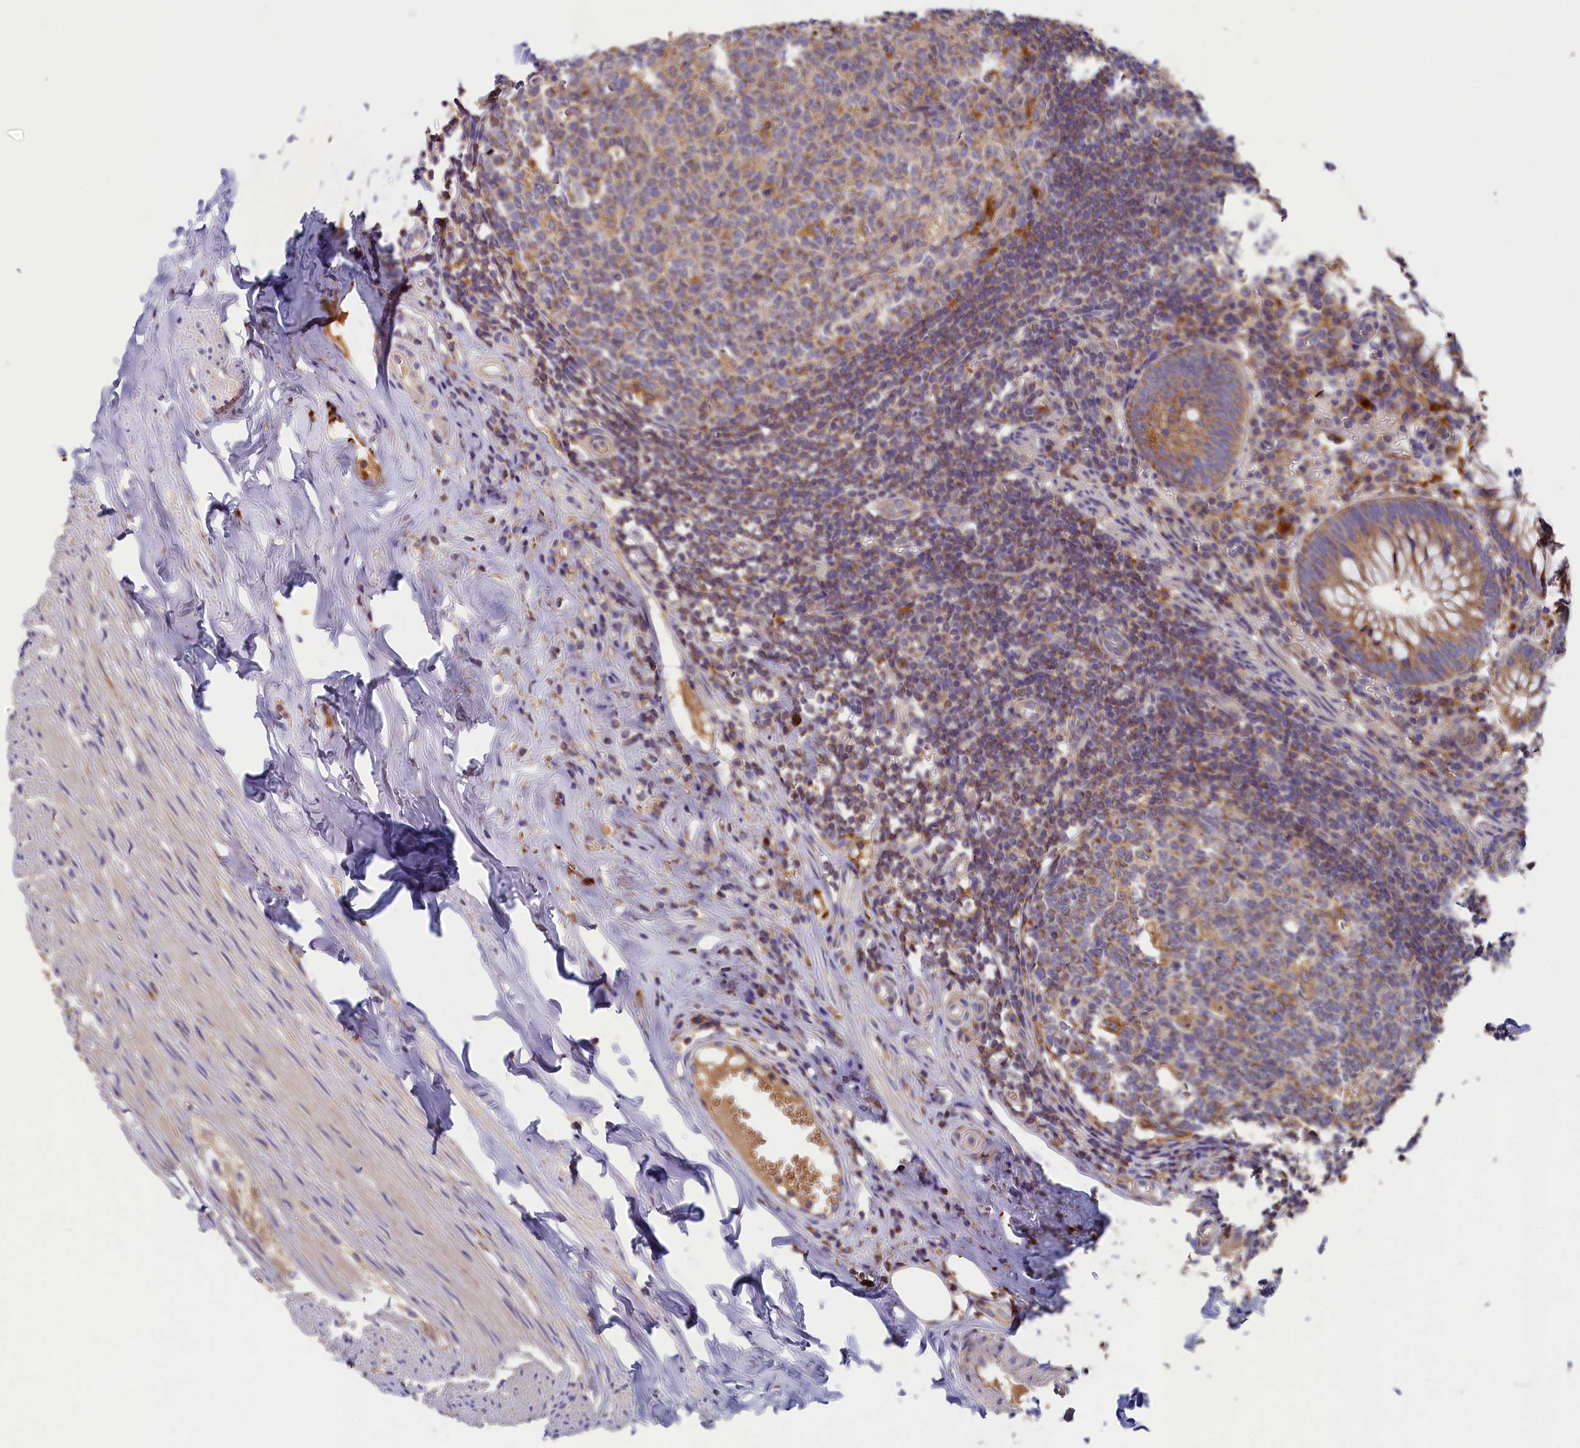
{"staining": {"intensity": "moderate", "quantity": ">75%", "location": "cytoplasmic/membranous"}, "tissue": "appendix", "cell_type": "Glandular cells", "image_type": "normal", "snomed": [{"axis": "morphology", "description": "Normal tissue, NOS"}, {"axis": "topography", "description": "Appendix"}], "caption": "A photomicrograph showing moderate cytoplasmic/membranous expression in about >75% of glandular cells in normal appendix, as visualized by brown immunohistochemical staining.", "gene": "SEC31B", "patient": {"sex": "female", "age": 51}}